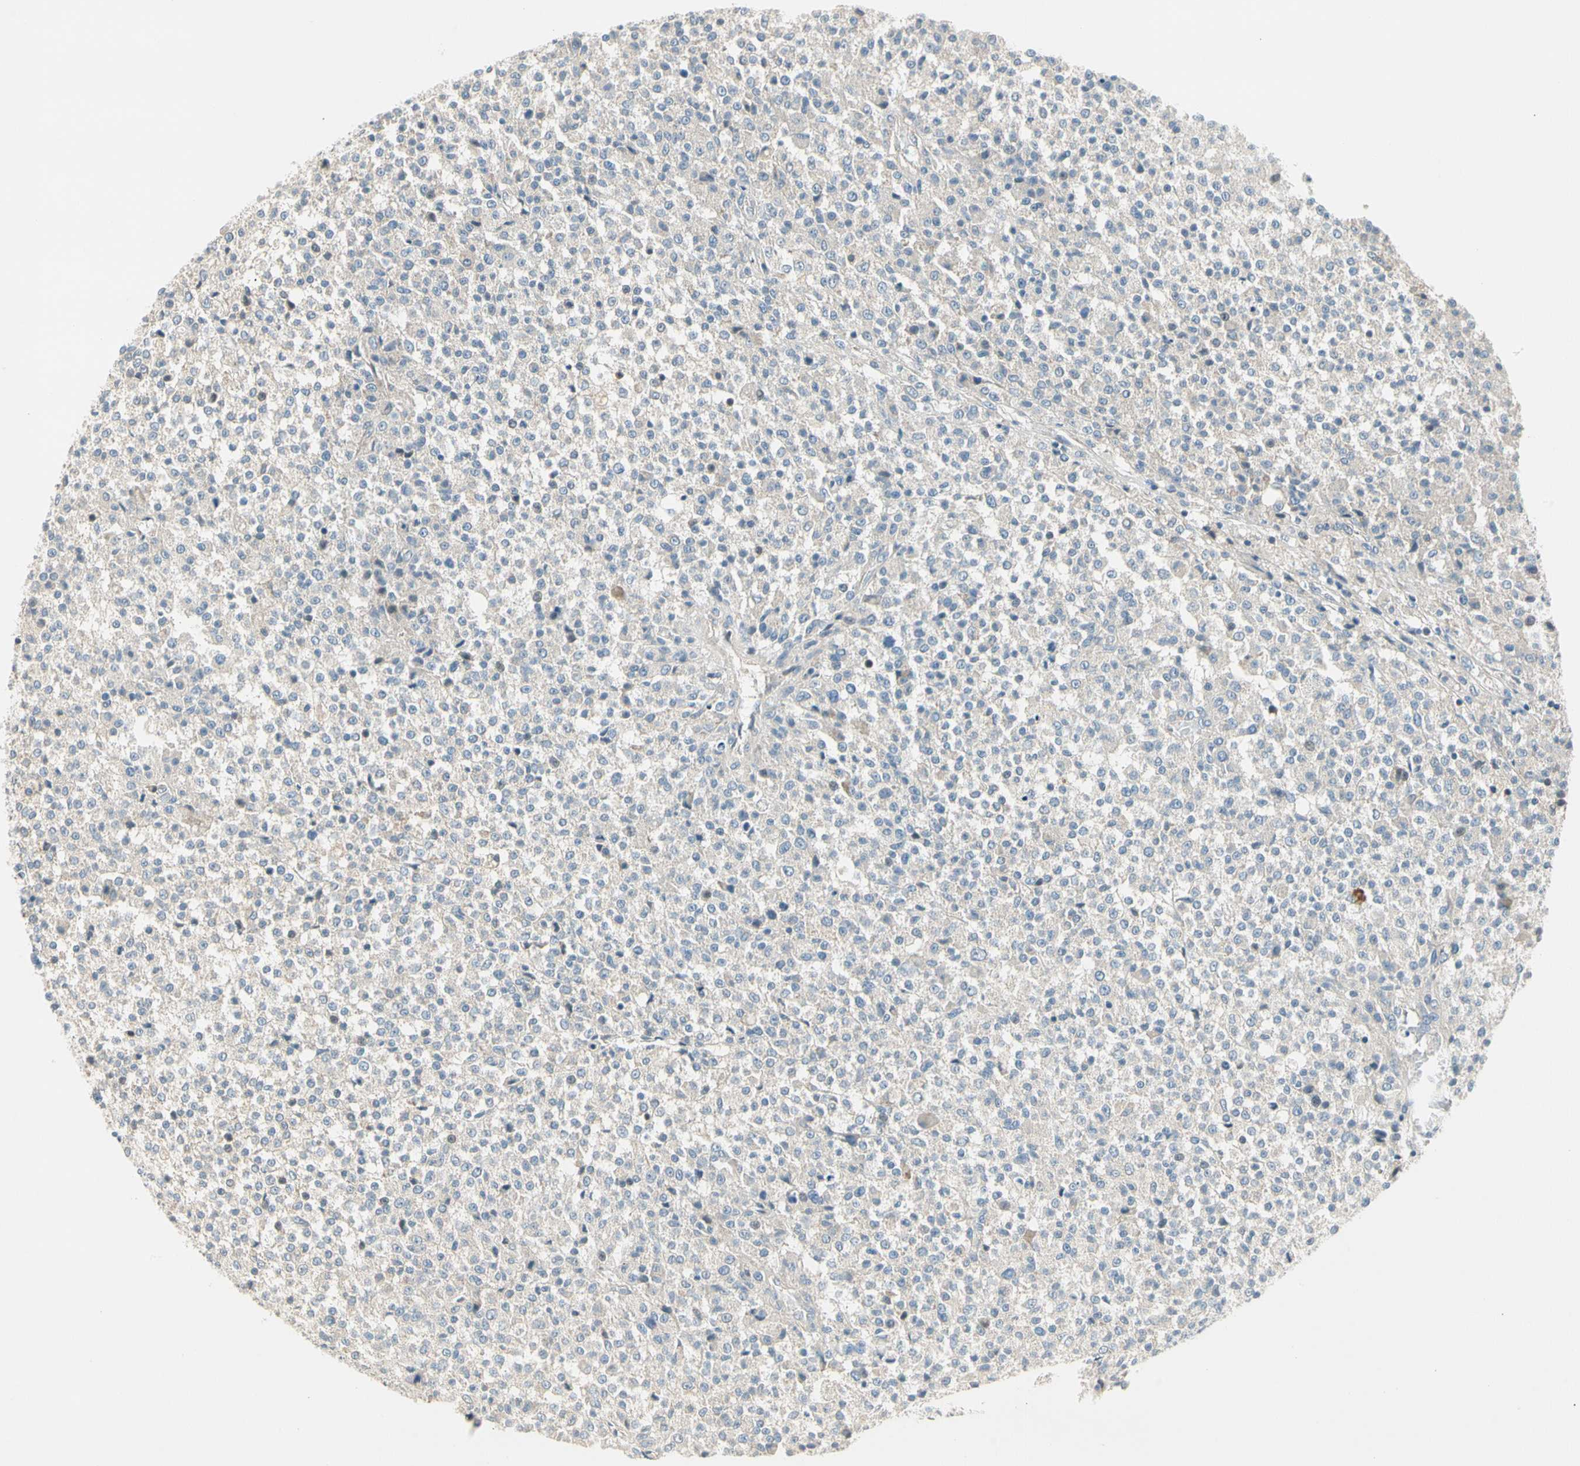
{"staining": {"intensity": "negative", "quantity": "none", "location": "none"}, "tissue": "testis cancer", "cell_type": "Tumor cells", "image_type": "cancer", "snomed": [{"axis": "morphology", "description": "Seminoma, NOS"}, {"axis": "topography", "description": "Testis"}], "caption": "Testis seminoma was stained to show a protein in brown. There is no significant positivity in tumor cells.", "gene": "ADGRA3", "patient": {"sex": "male", "age": 59}}